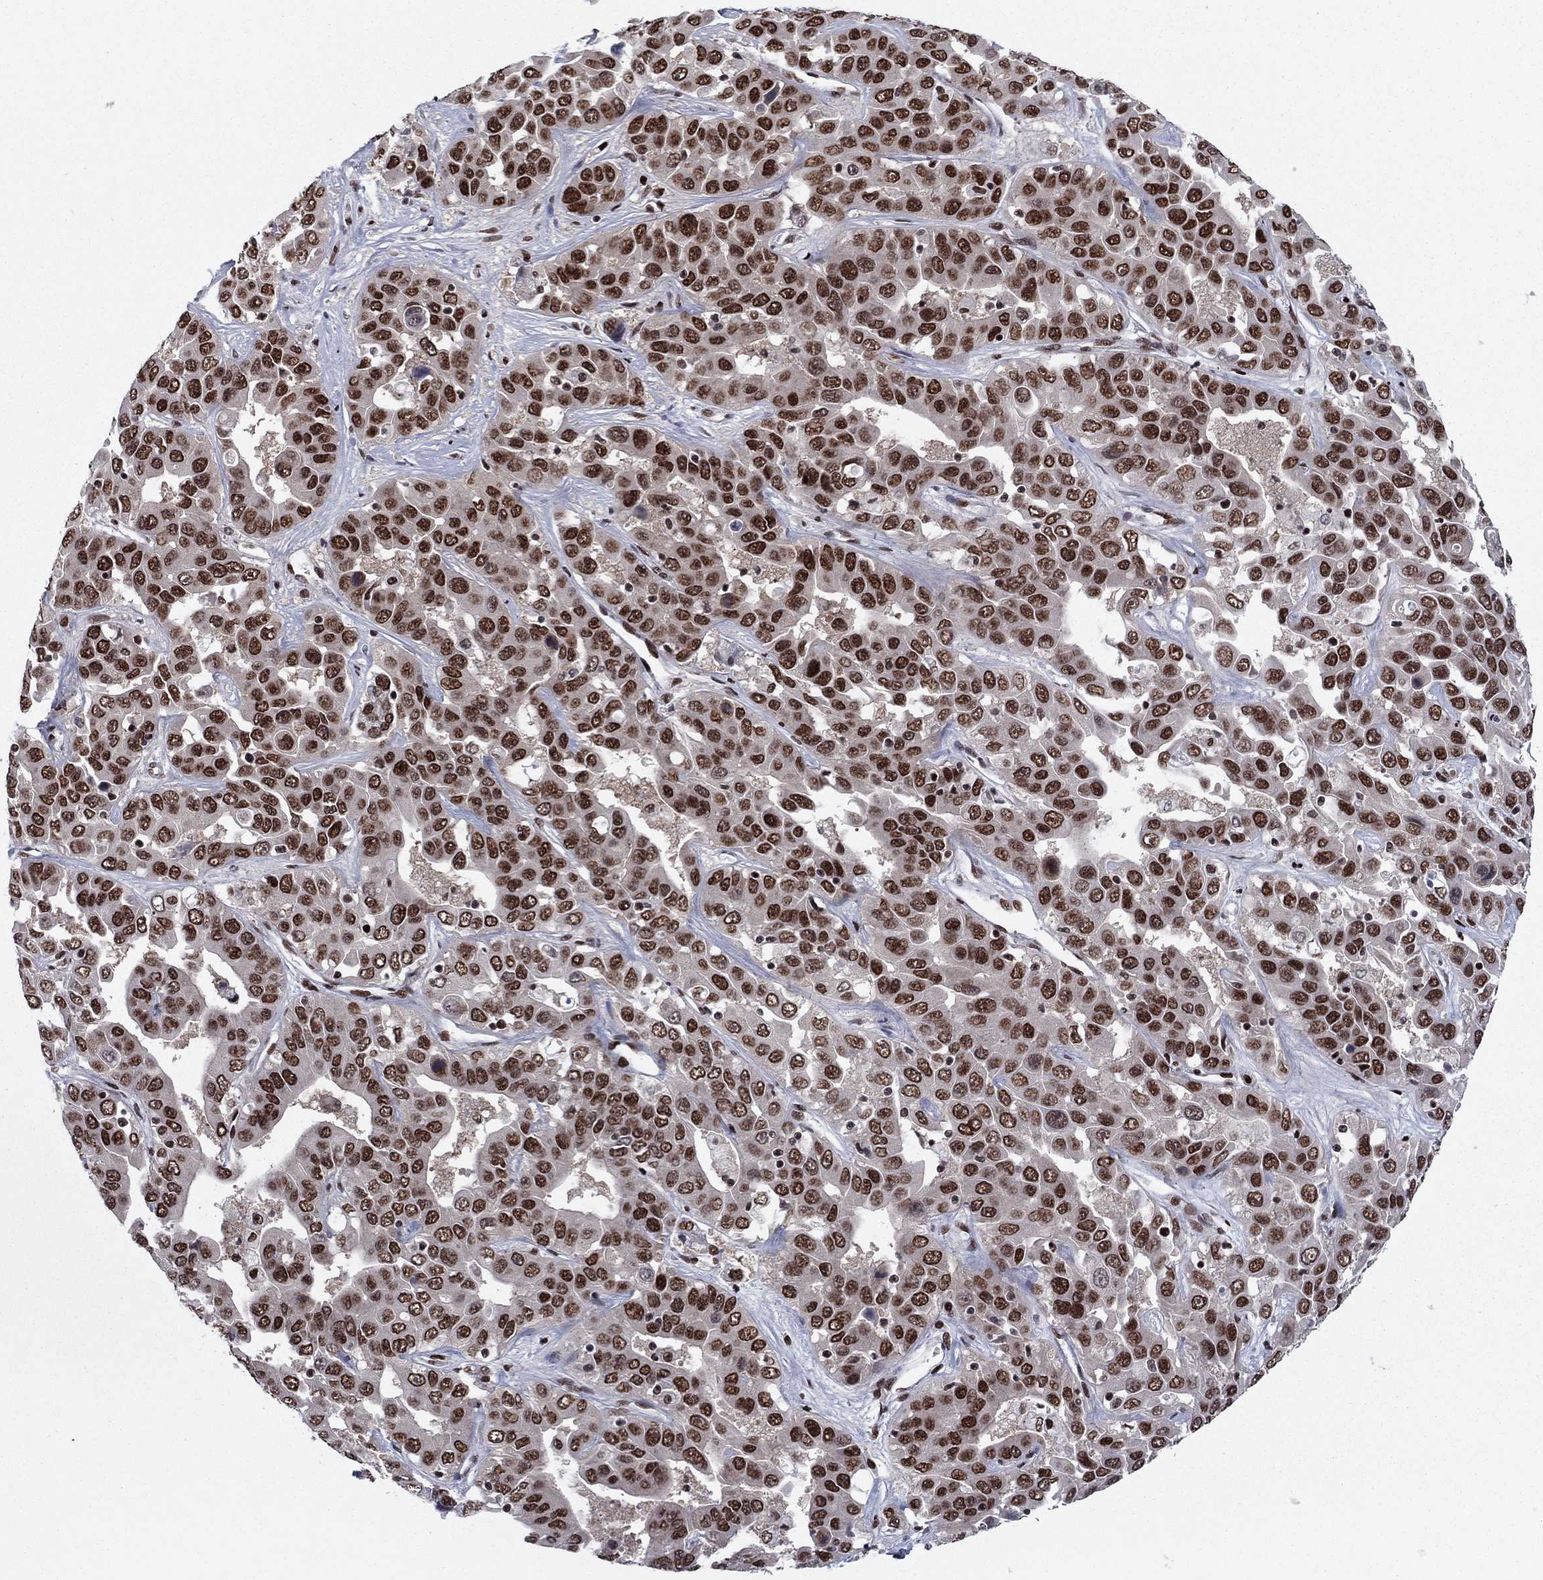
{"staining": {"intensity": "strong", "quantity": ">75%", "location": "nuclear"}, "tissue": "liver cancer", "cell_type": "Tumor cells", "image_type": "cancer", "snomed": [{"axis": "morphology", "description": "Cholangiocarcinoma"}, {"axis": "topography", "description": "Liver"}], "caption": "There is high levels of strong nuclear positivity in tumor cells of liver cancer, as demonstrated by immunohistochemical staining (brown color).", "gene": "USP54", "patient": {"sex": "female", "age": 52}}